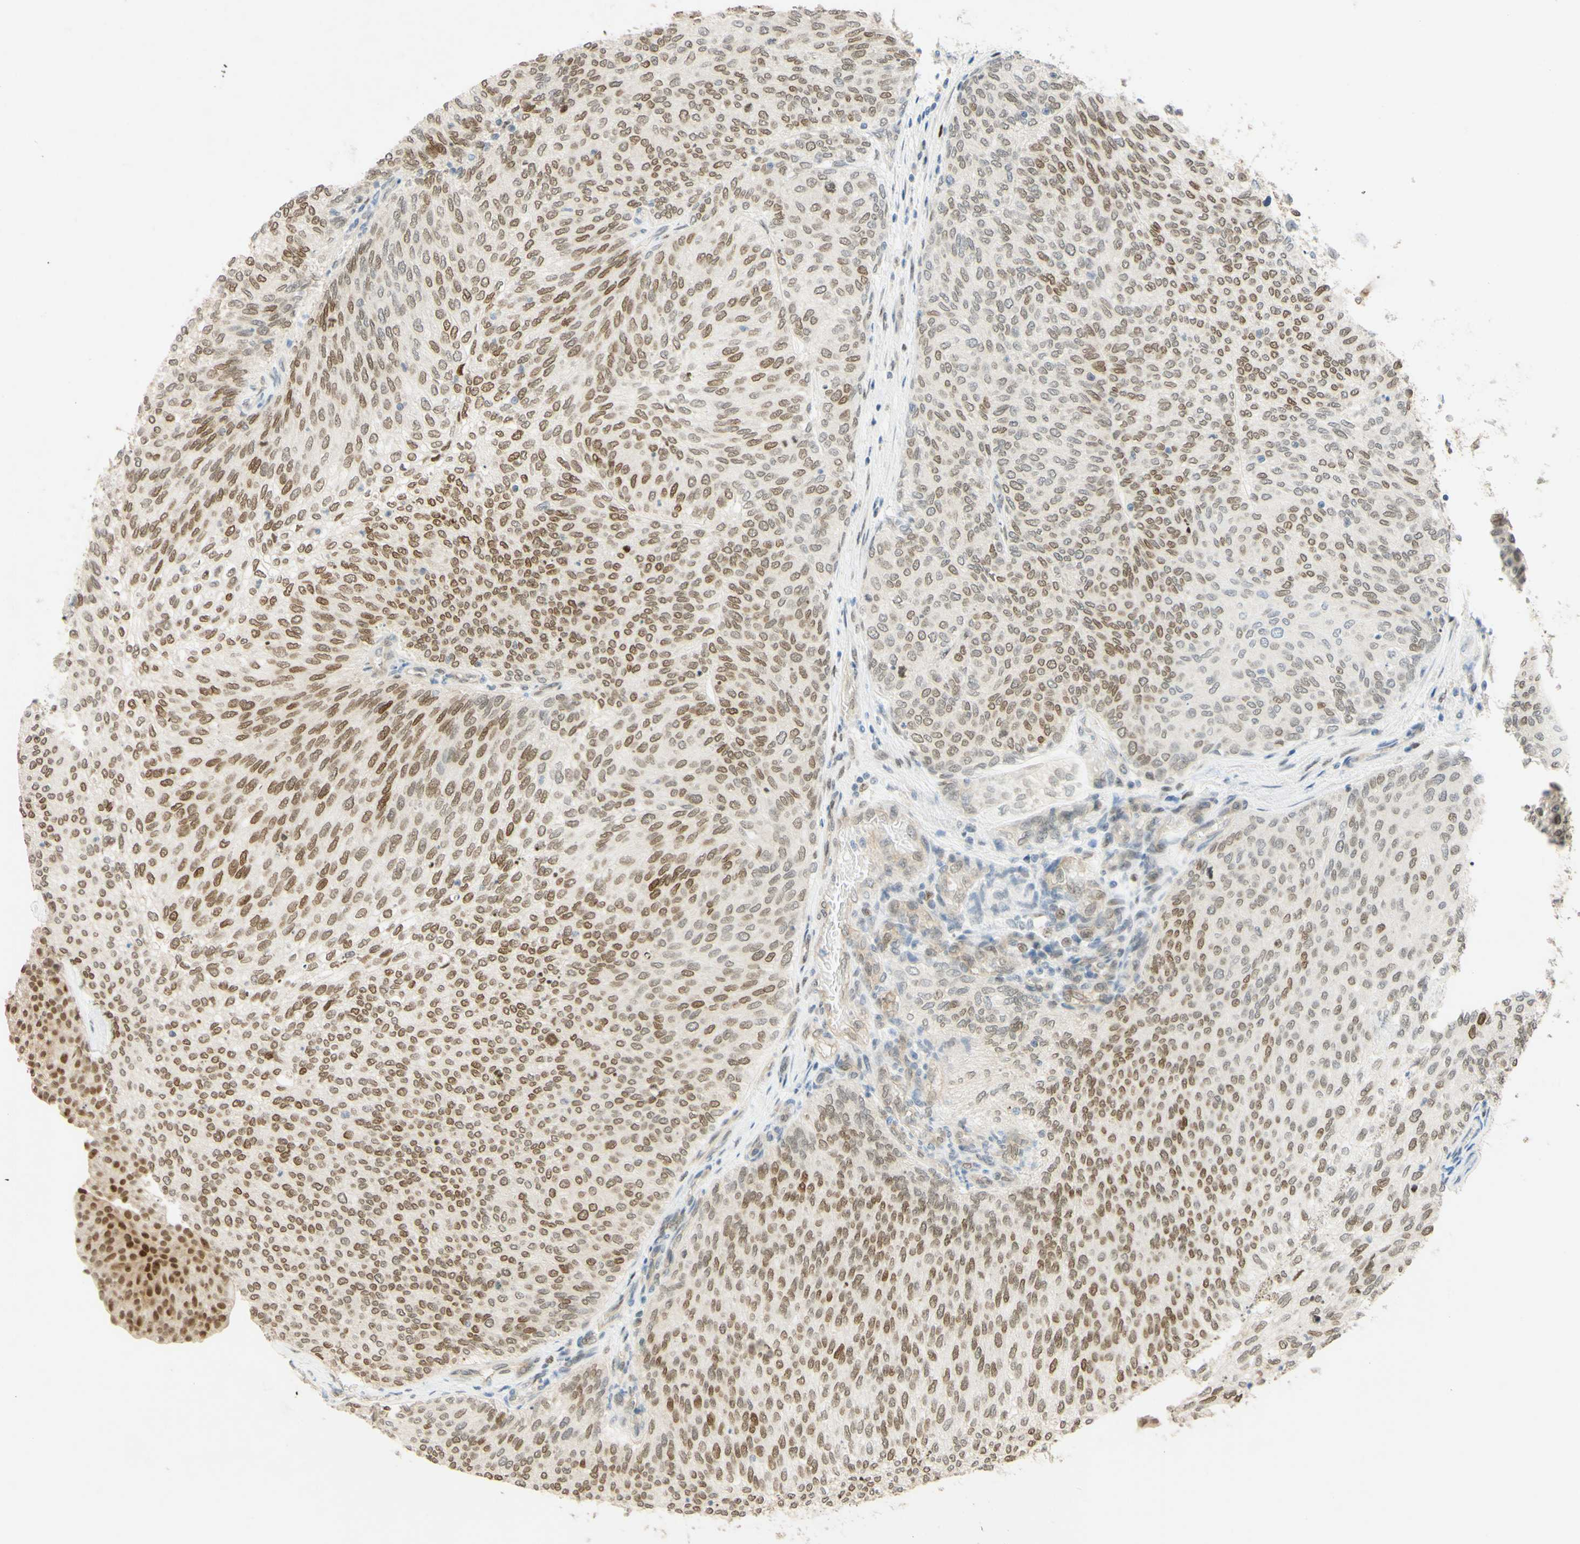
{"staining": {"intensity": "strong", "quantity": "25%-75%", "location": "nuclear"}, "tissue": "urothelial cancer", "cell_type": "Tumor cells", "image_type": "cancer", "snomed": [{"axis": "morphology", "description": "Urothelial carcinoma, Low grade"}, {"axis": "topography", "description": "Urinary bladder"}], "caption": "This image demonstrates immunohistochemistry staining of urothelial cancer, with high strong nuclear positivity in about 25%-75% of tumor cells.", "gene": "POLB", "patient": {"sex": "female", "age": 79}}